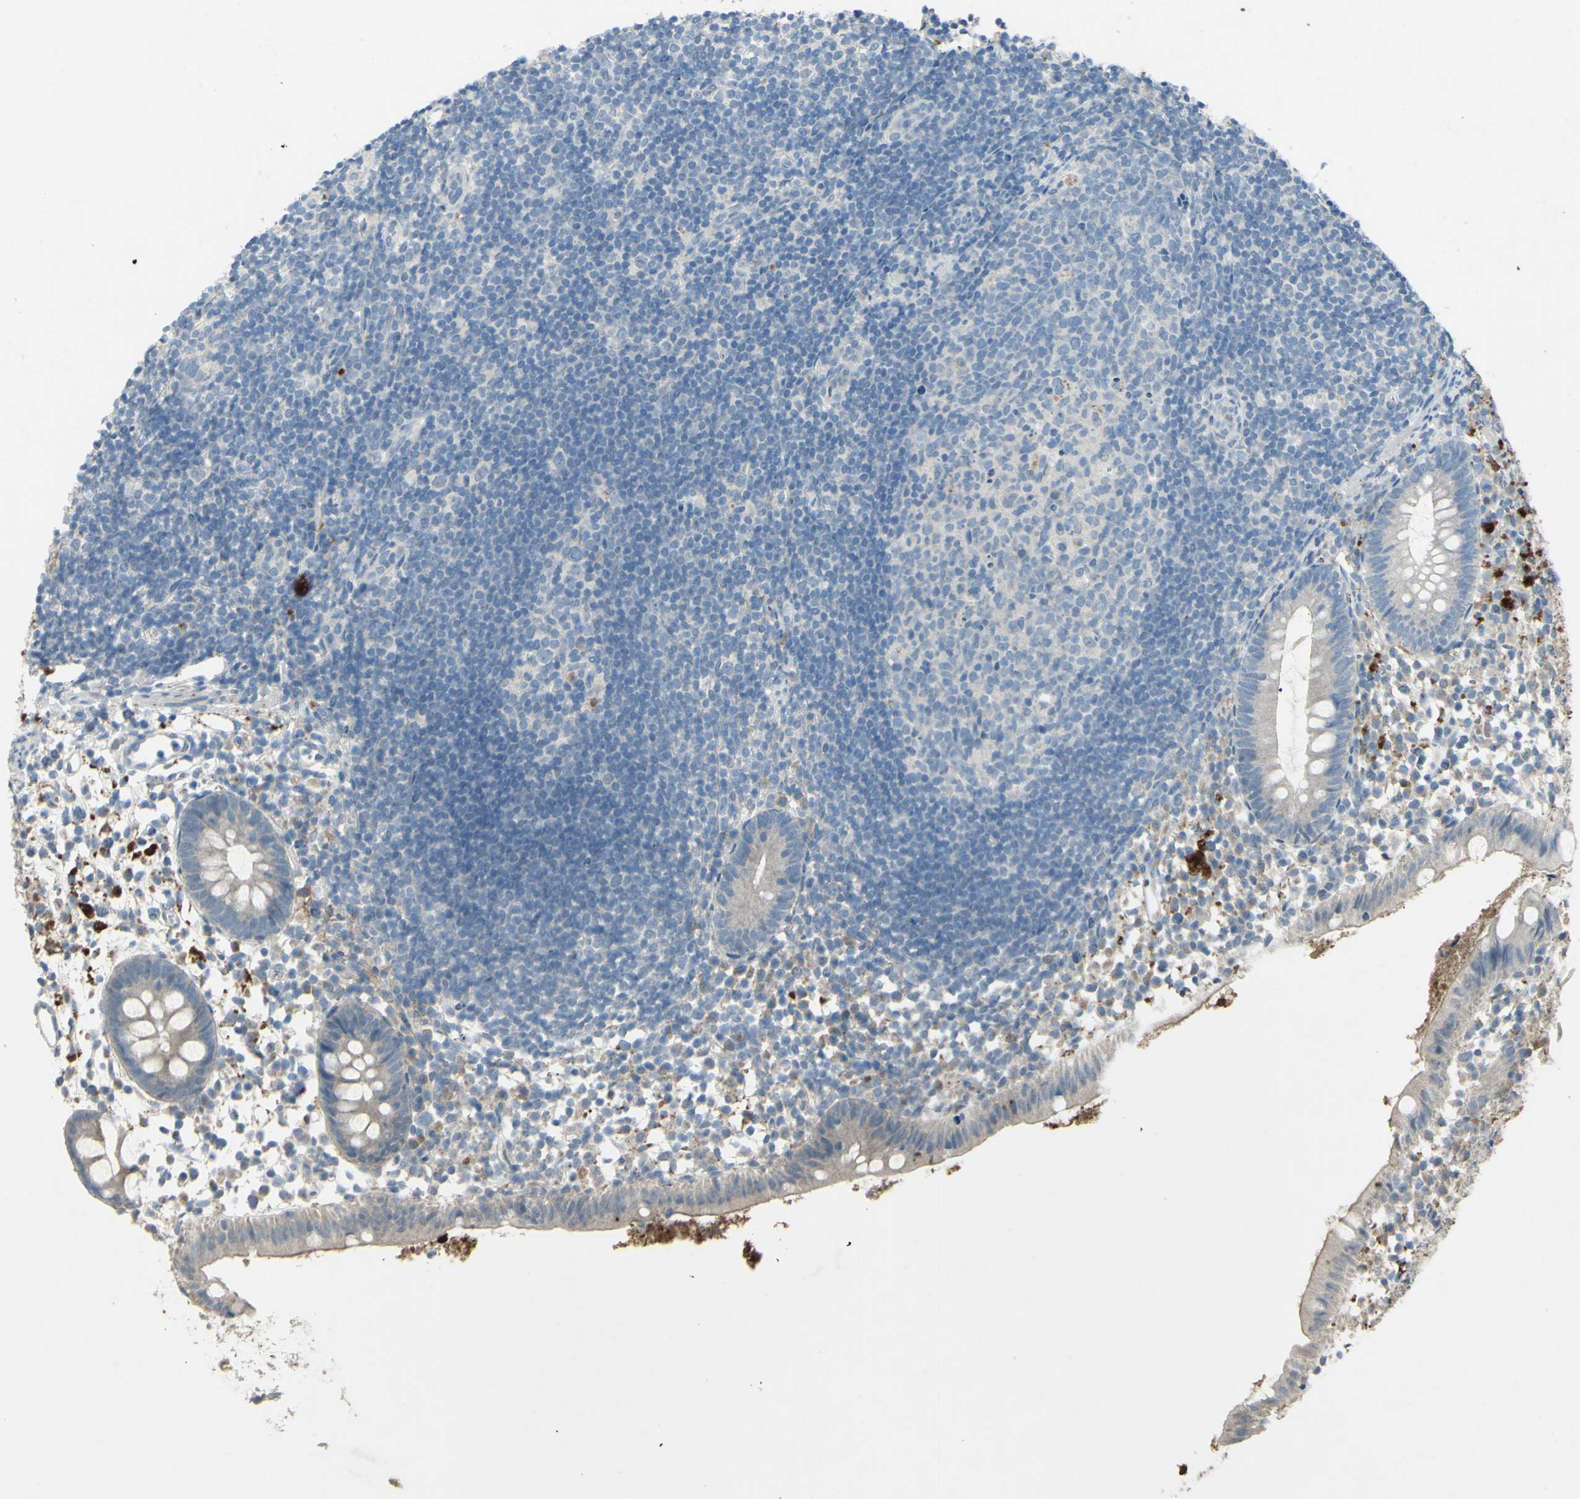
{"staining": {"intensity": "weak", "quantity": ">75%", "location": "cytoplasmic/membranous"}, "tissue": "appendix", "cell_type": "Glandular cells", "image_type": "normal", "snomed": [{"axis": "morphology", "description": "Normal tissue, NOS"}, {"axis": "topography", "description": "Appendix"}], "caption": "Benign appendix demonstrates weak cytoplasmic/membranous staining in about >75% of glandular cells (brown staining indicates protein expression, while blue staining denotes nuclei)..", "gene": "TIMM21", "patient": {"sex": "female", "age": 20}}